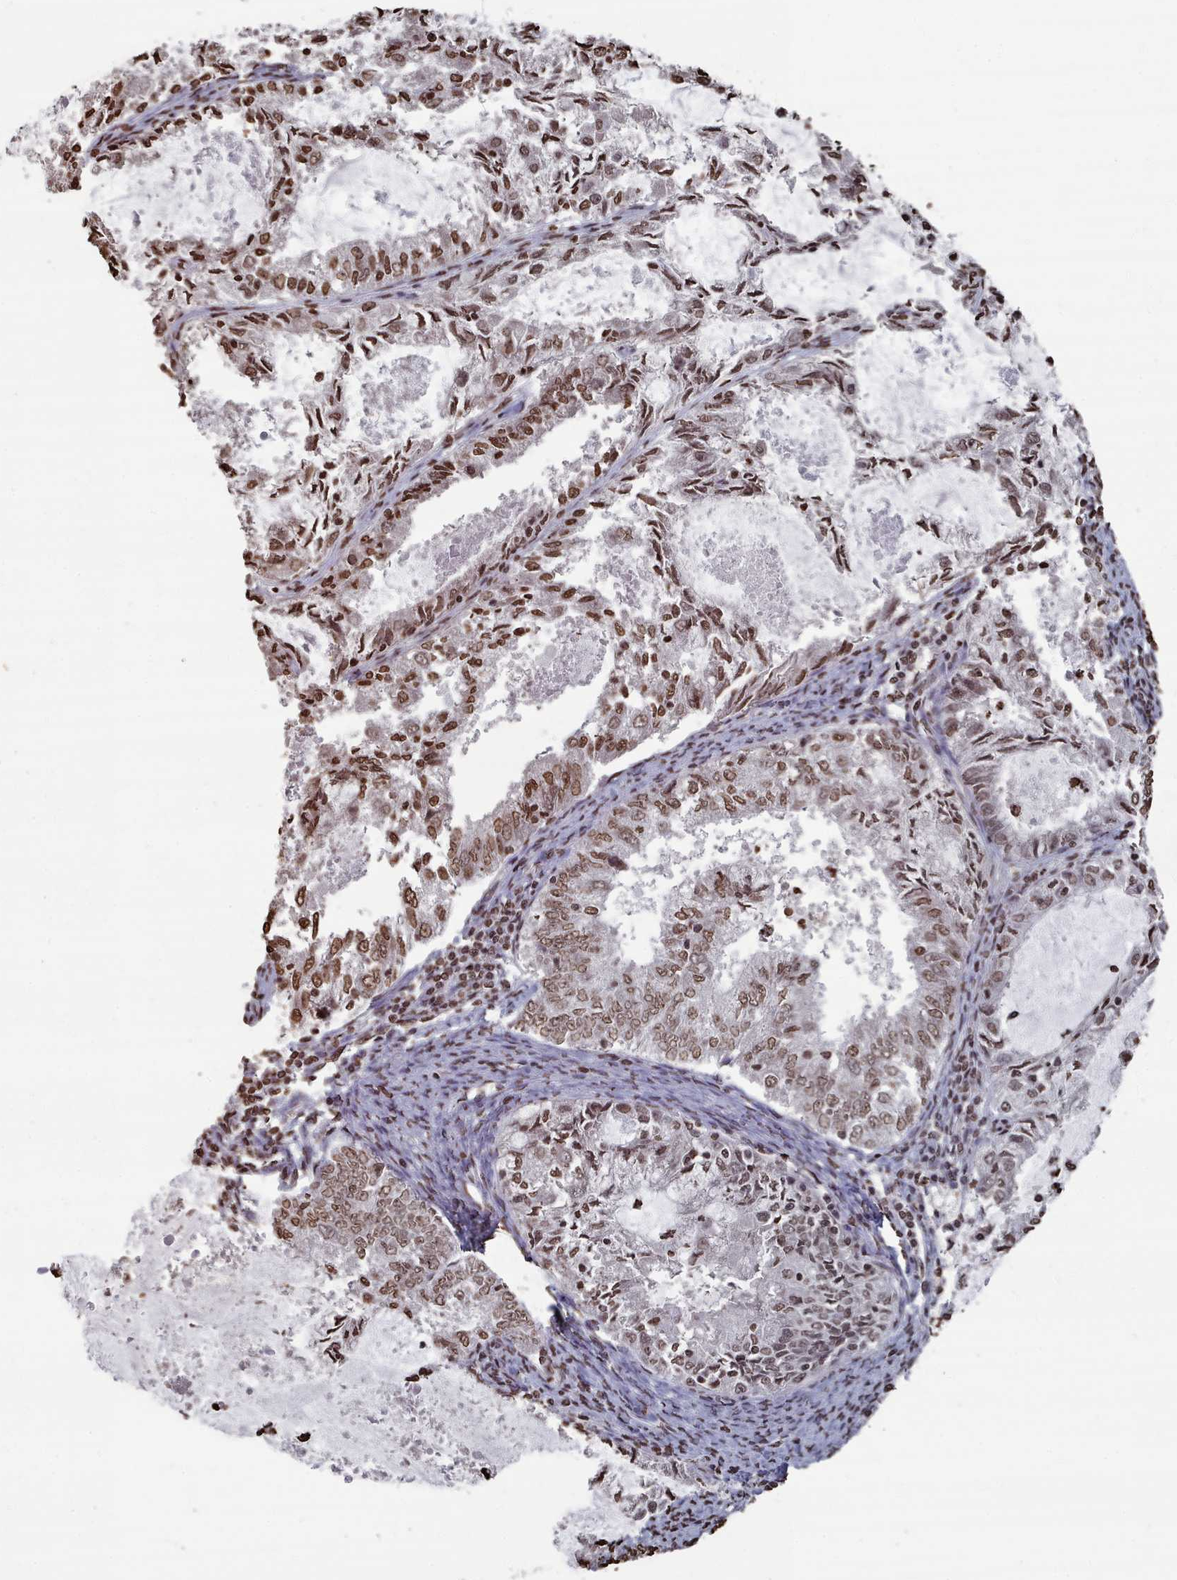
{"staining": {"intensity": "moderate", "quantity": ">75%", "location": "nuclear"}, "tissue": "endometrial cancer", "cell_type": "Tumor cells", "image_type": "cancer", "snomed": [{"axis": "morphology", "description": "Adenocarcinoma, NOS"}, {"axis": "topography", "description": "Endometrium"}], "caption": "Tumor cells display medium levels of moderate nuclear positivity in about >75% of cells in human endometrial cancer.", "gene": "PLEKHG5", "patient": {"sex": "female", "age": 57}}